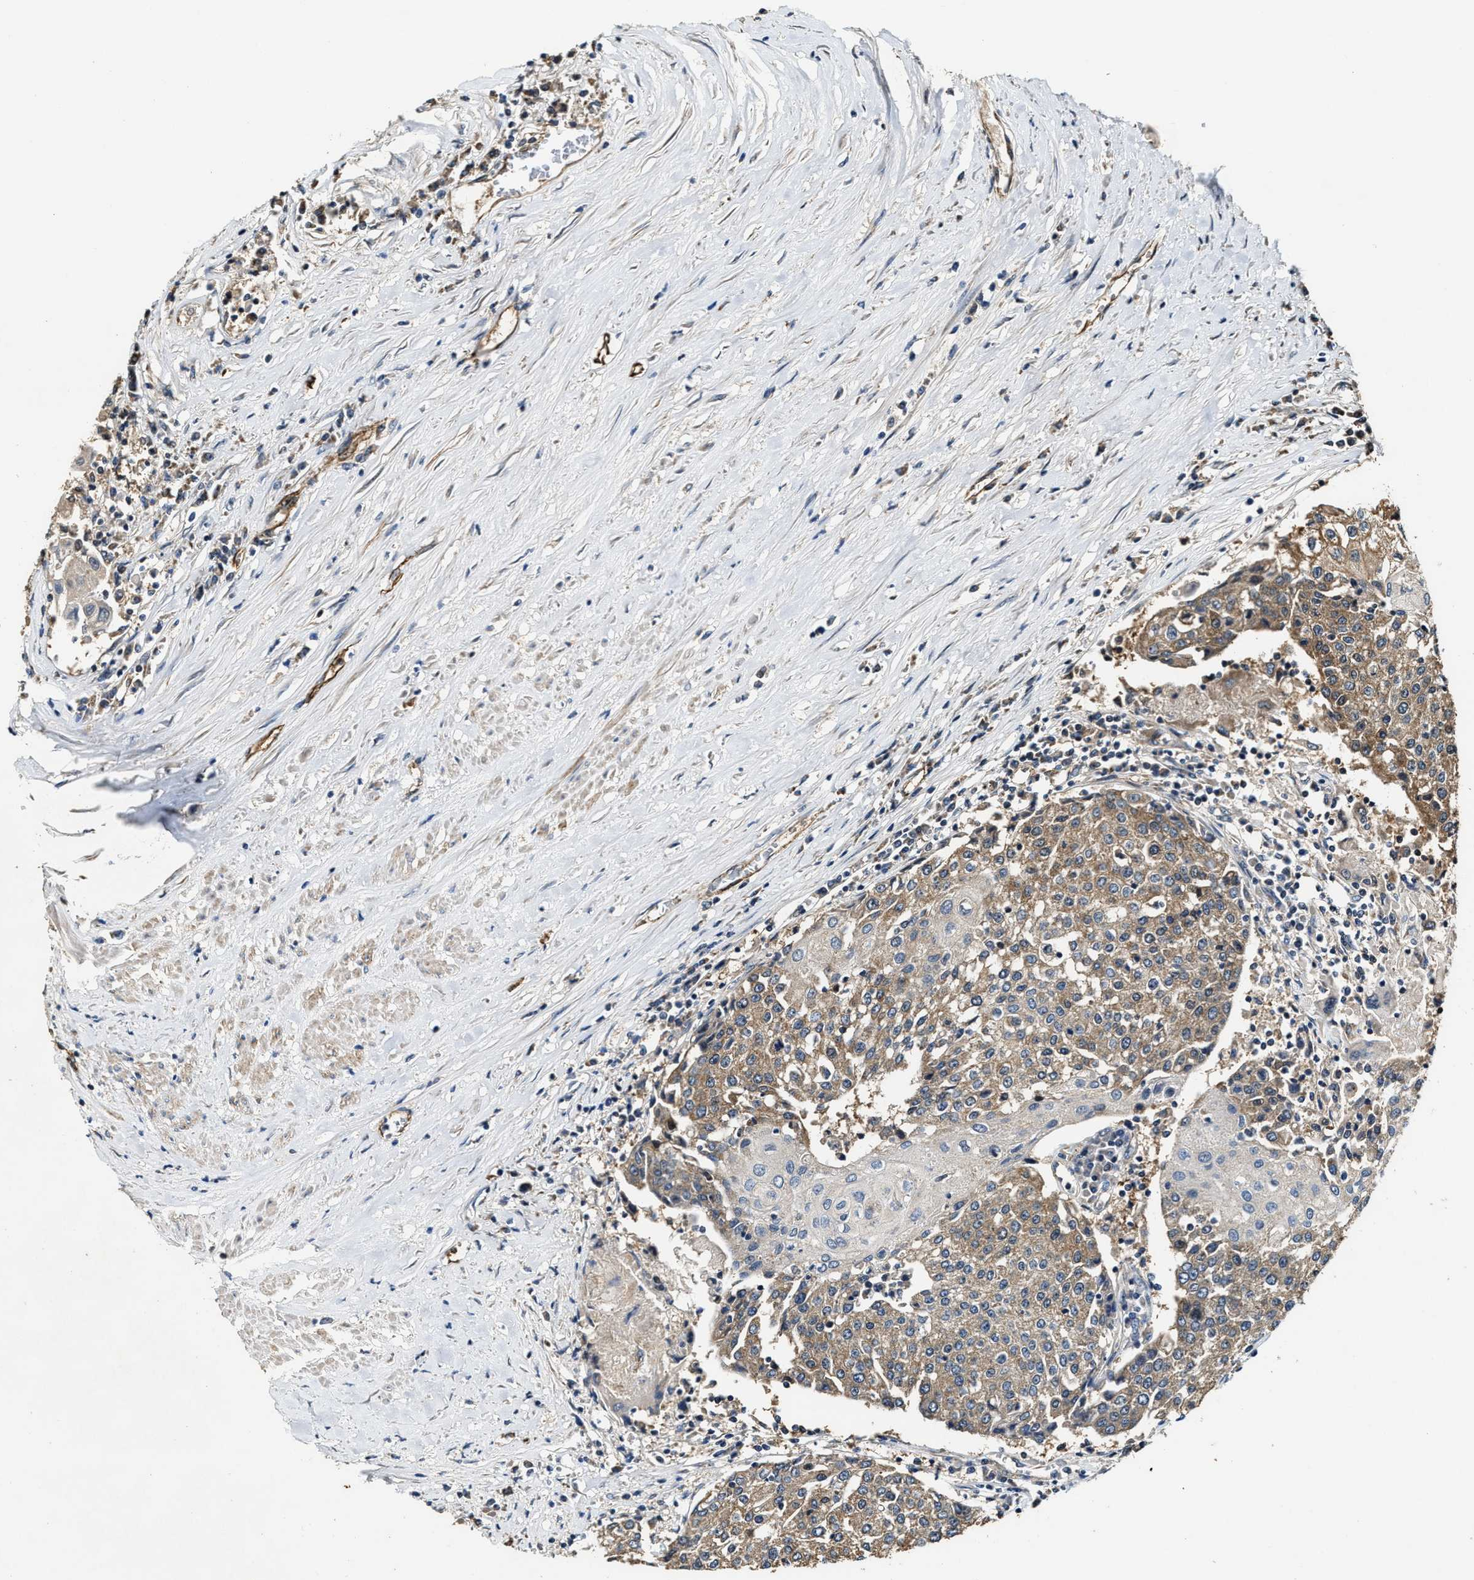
{"staining": {"intensity": "moderate", "quantity": ">75%", "location": "cytoplasmic/membranous"}, "tissue": "urothelial cancer", "cell_type": "Tumor cells", "image_type": "cancer", "snomed": [{"axis": "morphology", "description": "Urothelial carcinoma, High grade"}, {"axis": "topography", "description": "Urinary bladder"}], "caption": "Tumor cells demonstrate medium levels of moderate cytoplasmic/membranous staining in about >75% of cells in human urothelial carcinoma (high-grade).", "gene": "GFRA3", "patient": {"sex": "female", "age": 85}}